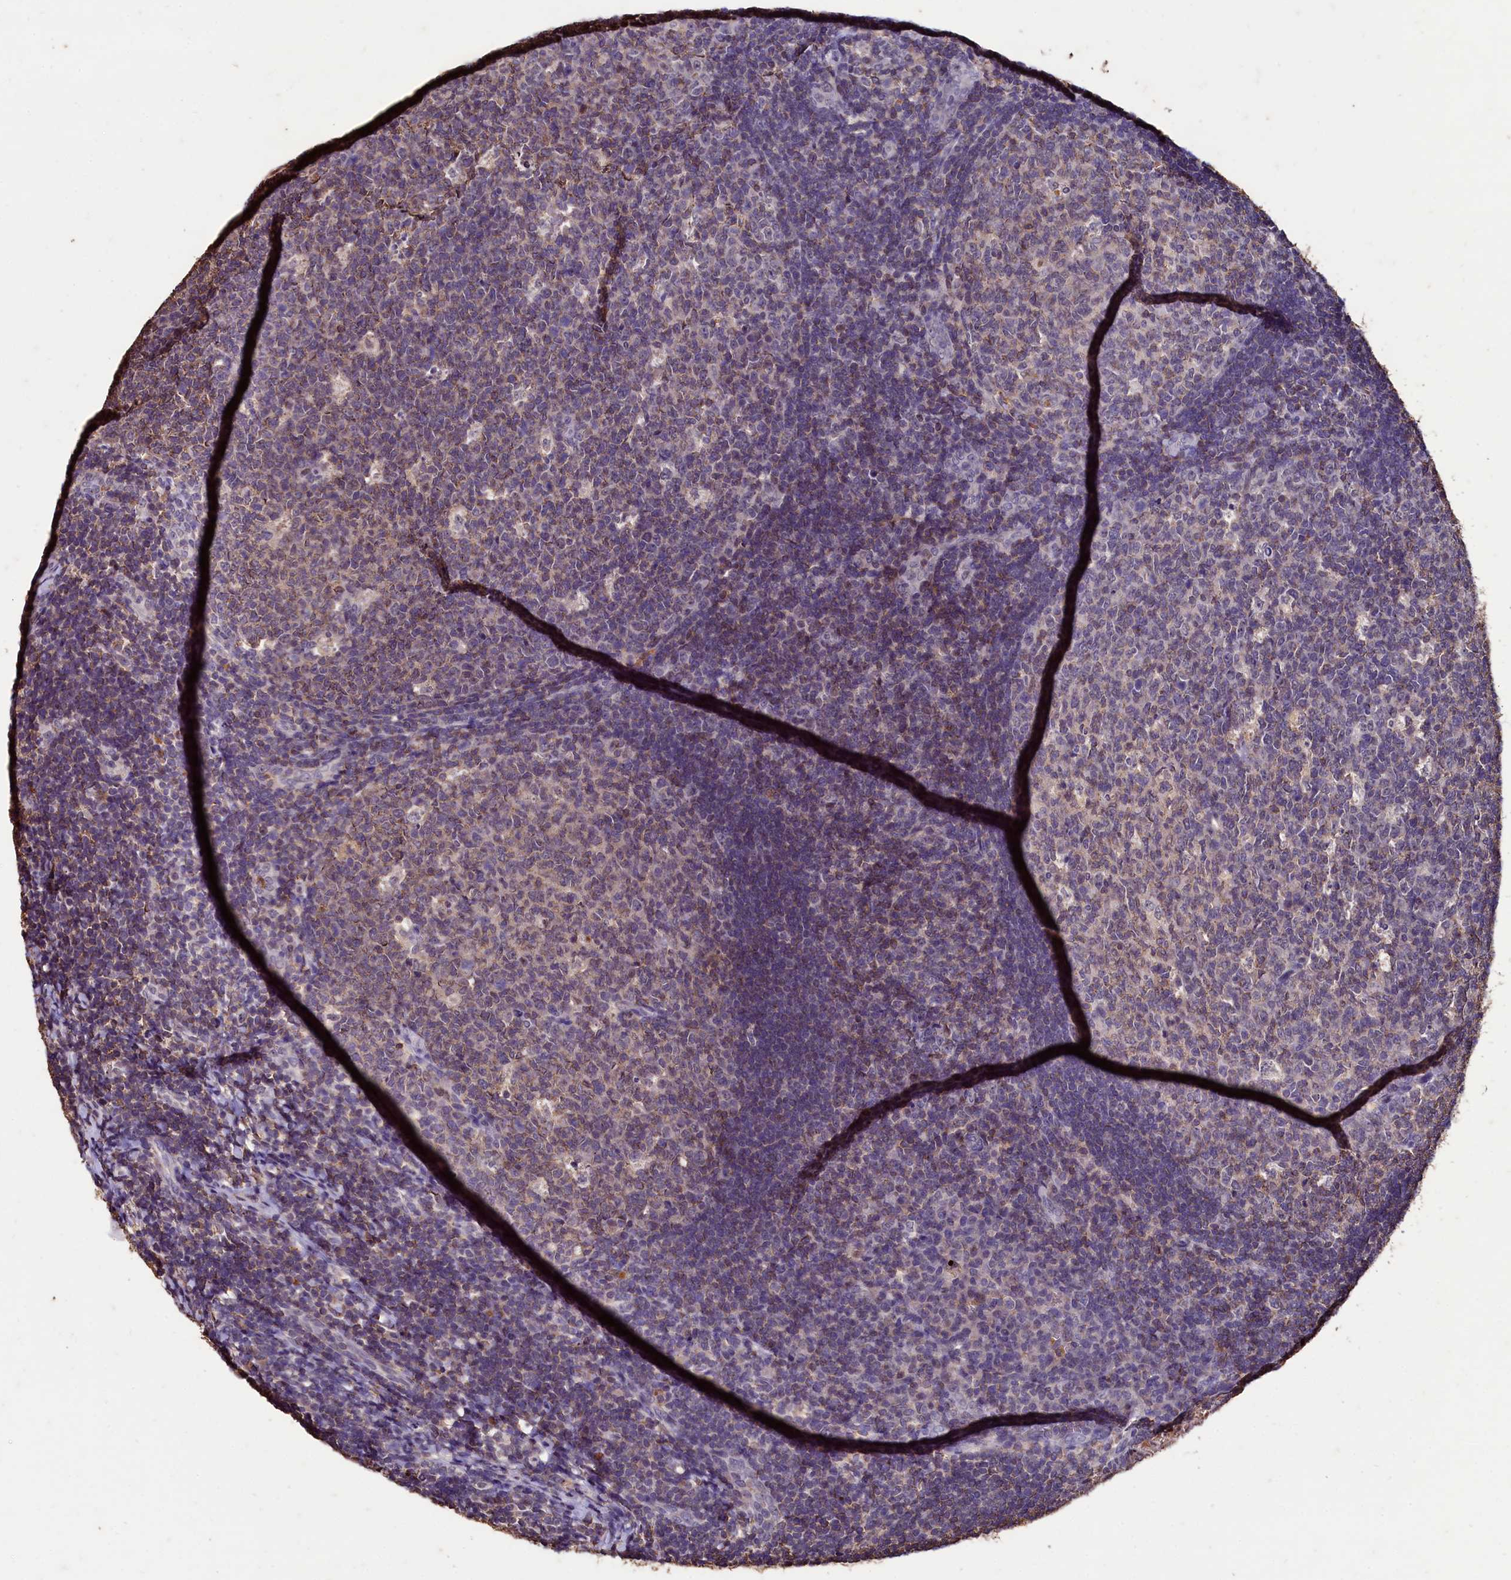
{"staining": {"intensity": "moderate", "quantity": "<25%", "location": "cytoplasmic/membranous"}, "tissue": "tonsil", "cell_type": "Germinal center cells", "image_type": "normal", "snomed": [{"axis": "morphology", "description": "Normal tissue, NOS"}, {"axis": "topography", "description": "Tonsil"}], "caption": "Immunohistochemical staining of benign tonsil shows moderate cytoplasmic/membranous protein positivity in approximately <25% of germinal center cells. The protein is stained brown, and the nuclei are stained in blue (DAB (3,3'-diaminobenzidine) IHC with brightfield microscopy, high magnification).", "gene": "CSTPP1", "patient": {"sex": "male", "age": 17}}